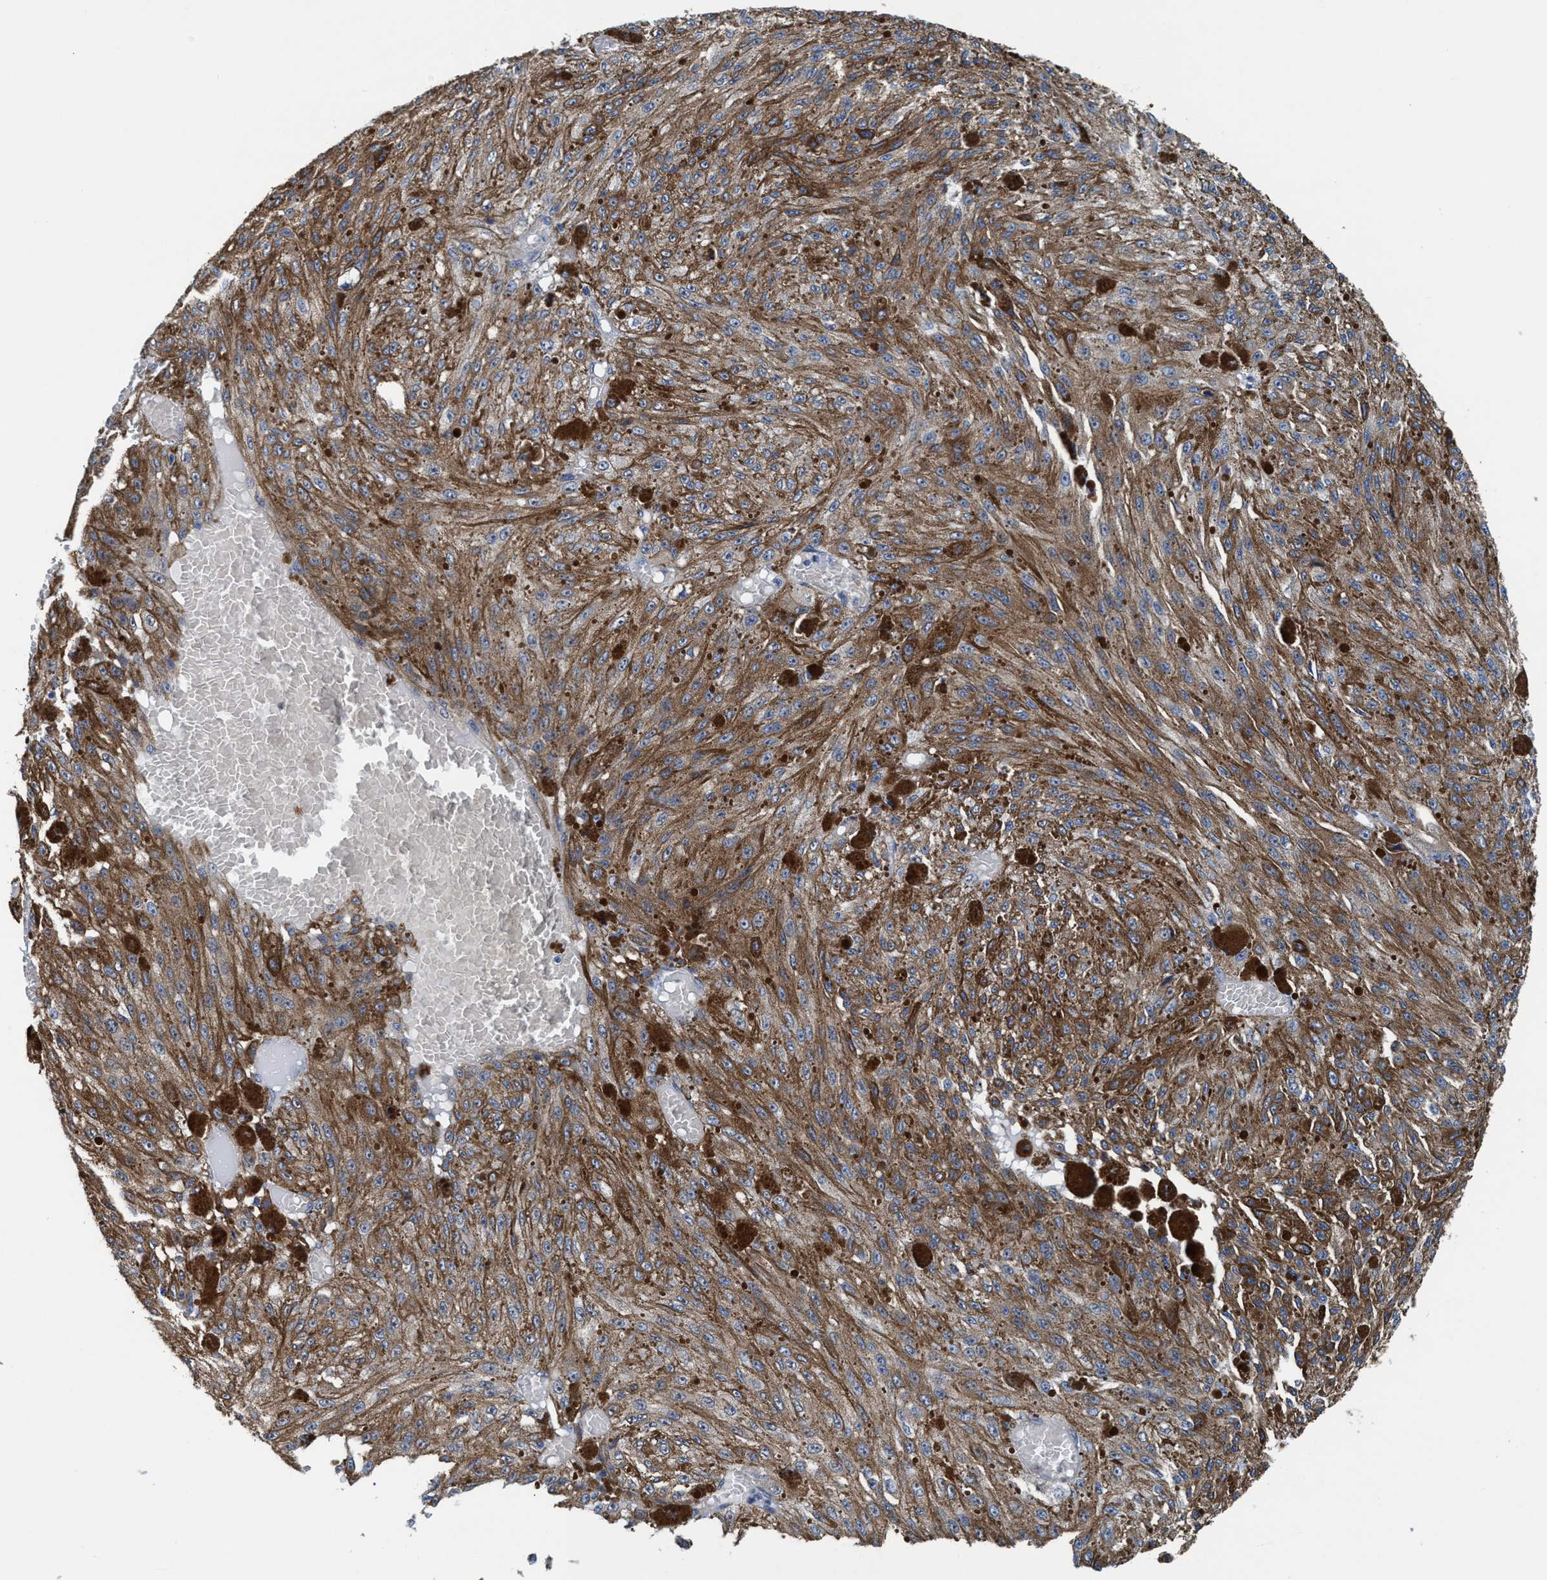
{"staining": {"intensity": "moderate", "quantity": ">75%", "location": "cytoplasmic/membranous"}, "tissue": "melanoma", "cell_type": "Tumor cells", "image_type": "cancer", "snomed": [{"axis": "morphology", "description": "Malignant melanoma, NOS"}, {"axis": "topography", "description": "Other"}], "caption": "Immunohistochemical staining of melanoma demonstrates medium levels of moderate cytoplasmic/membranous protein expression in about >75% of tumor cells.", "gene": "TMEM94", "patient": {"sex": "male", "age": 79}}